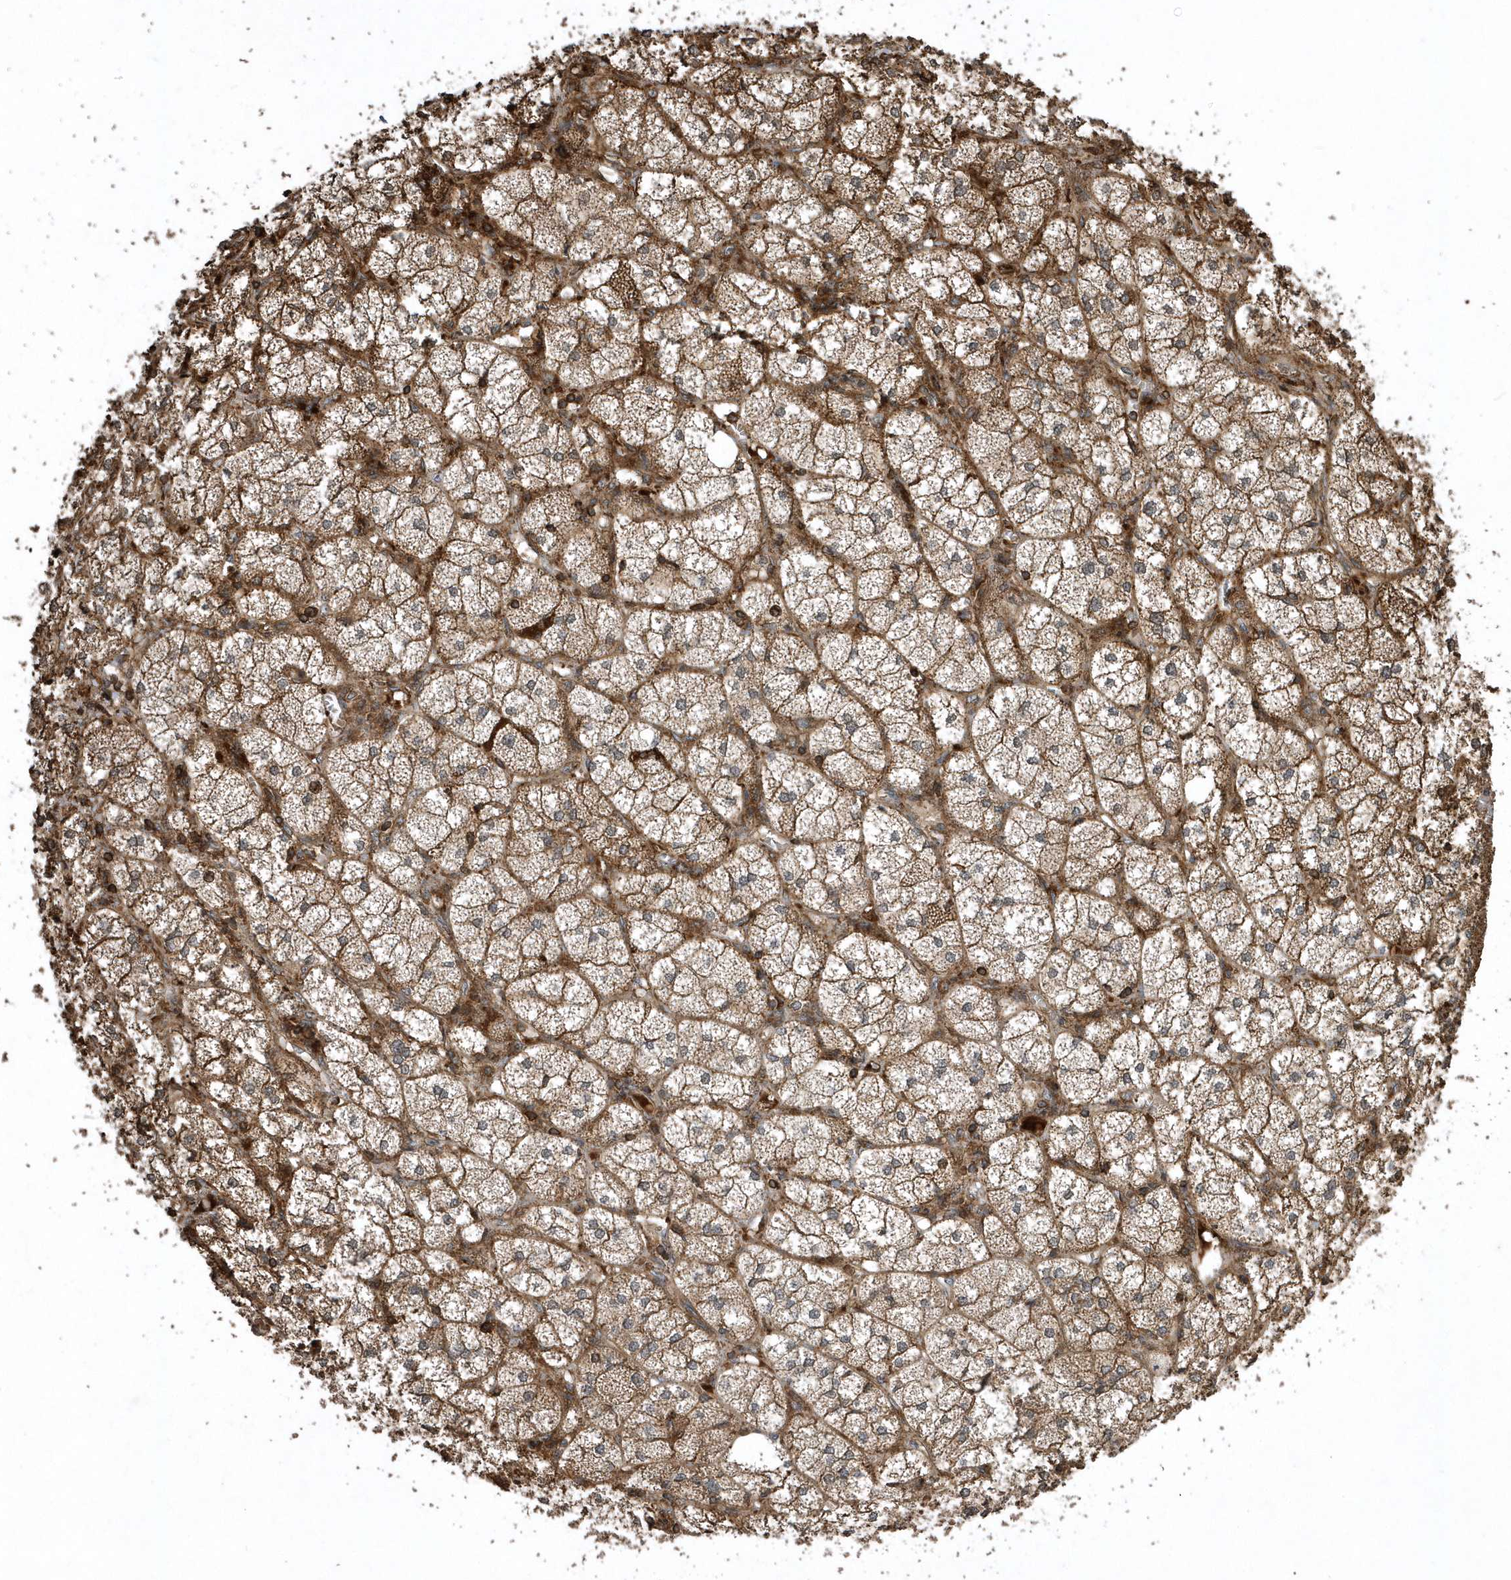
{"staining": {"intensity": "moderate", "quantity": ">75%", "location": "cytoplasmic/membranous"}, "tissue": "adrenal gland", "cell_type": "Glandular cells", "image_type": "normal", "snomed": [{"axis": "morphology", "description": "Normal tissue, NOS"}, {"axis": "topography", "description": "Adrenal gland"}], "caption": "Adrenal gland stained with a brown dye shows moderate cytoplasmic/membranous positive positivity in approximately >75% of glandular cells.", "gene": "SENP8", "patient": {"sex": "female", "age": 61}}